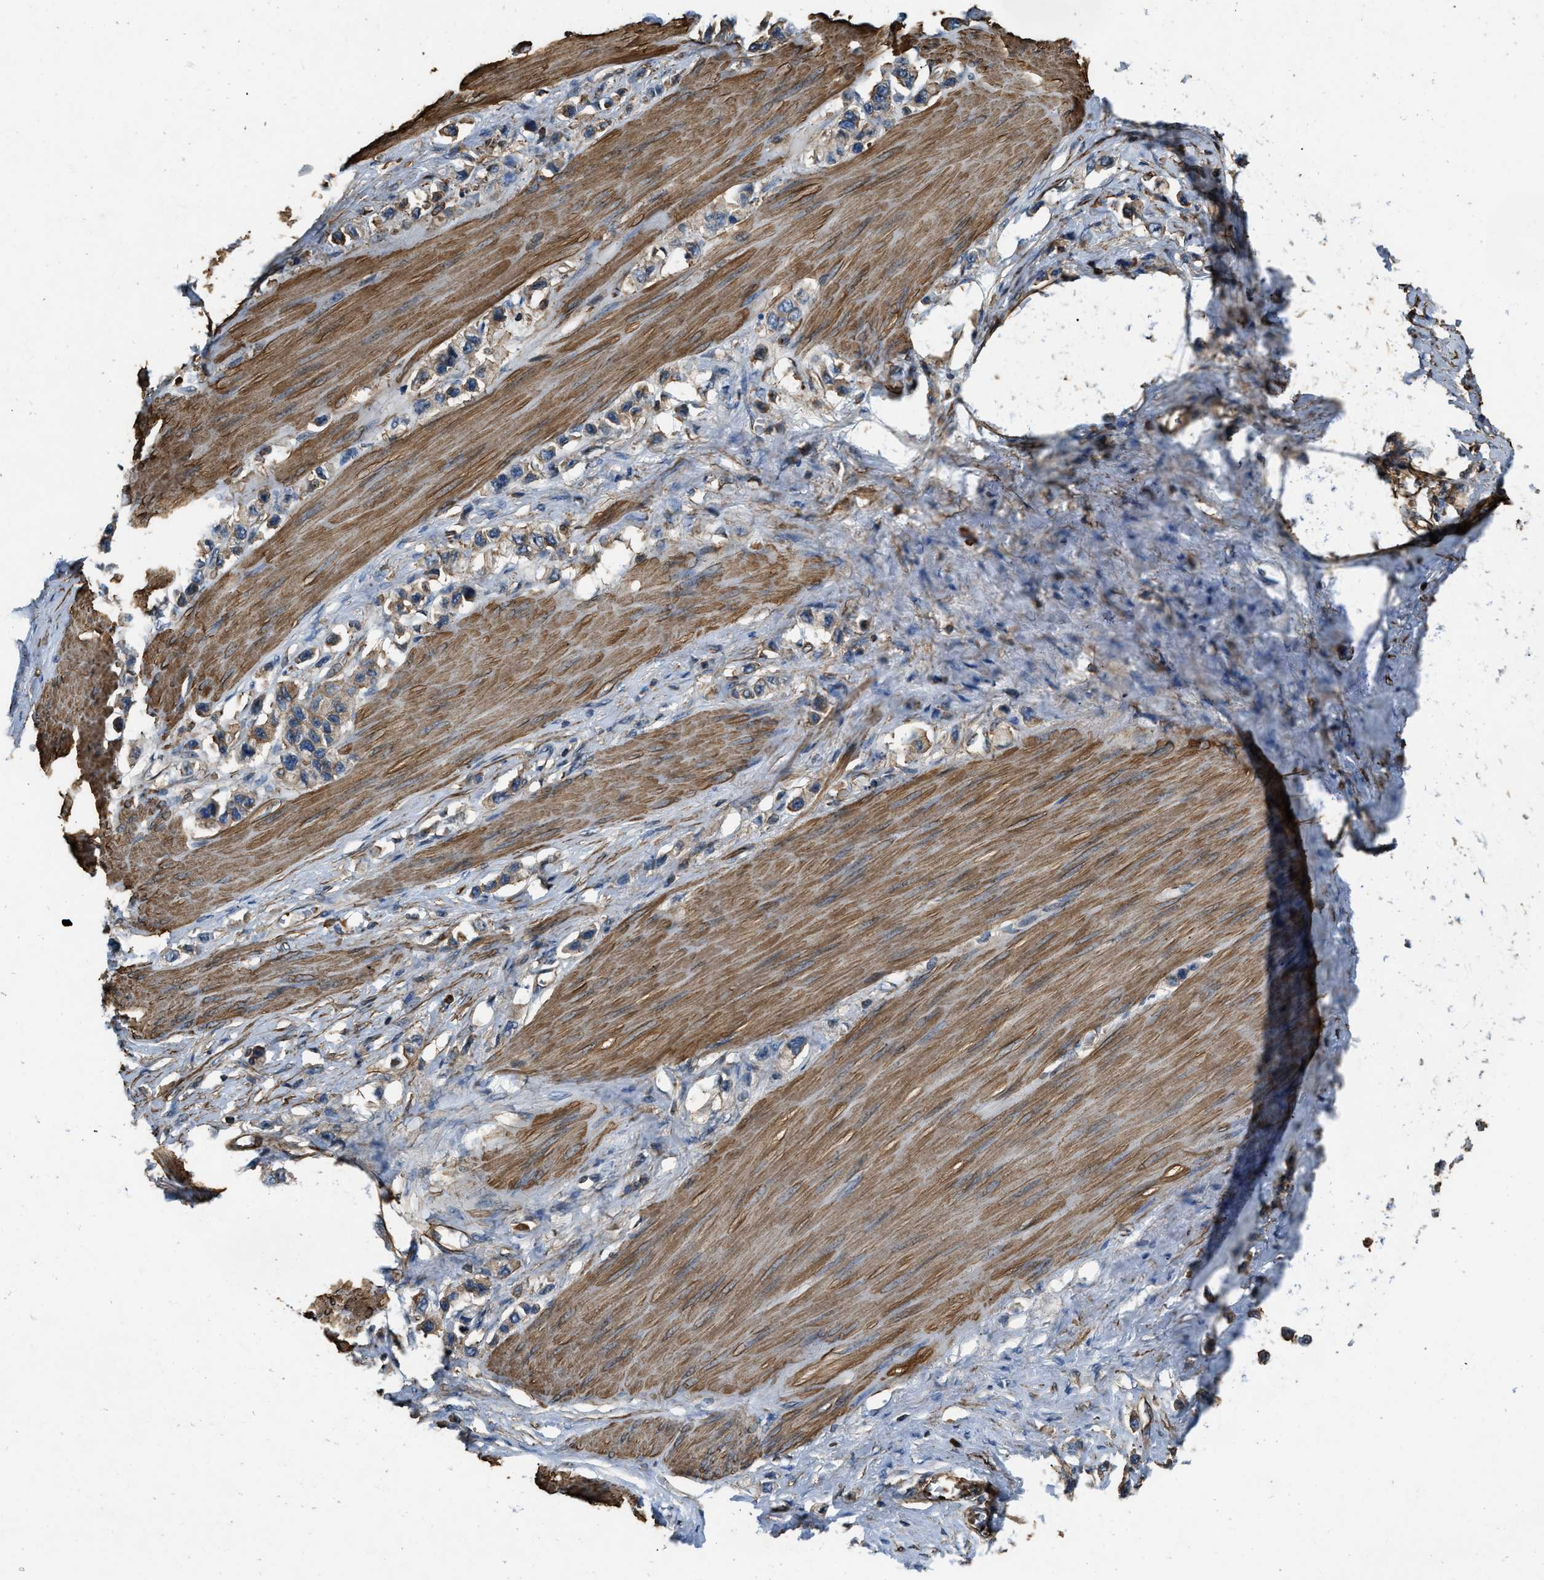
{"staining": {"intensity": "moderate", "quantity": ">75%", "location": "cytoplasmic/membranous"}, "tissue": "stomach cancer", "cell_type": "Tumor cells", "image_type": "cancer", "snomed": [{"axis": "morphology", "description": "Adenocarcinoma, NOS"}, {"axis": "topography", "description": "Stomach"}], "caption": "Stomach cancer stained with a brown dye shows moderate cytoplasmic/membranous positive positivity in approximately >75% of tumor cells.", "gene": "YARS1", "patient": {"sex": "female", "age": 65}}